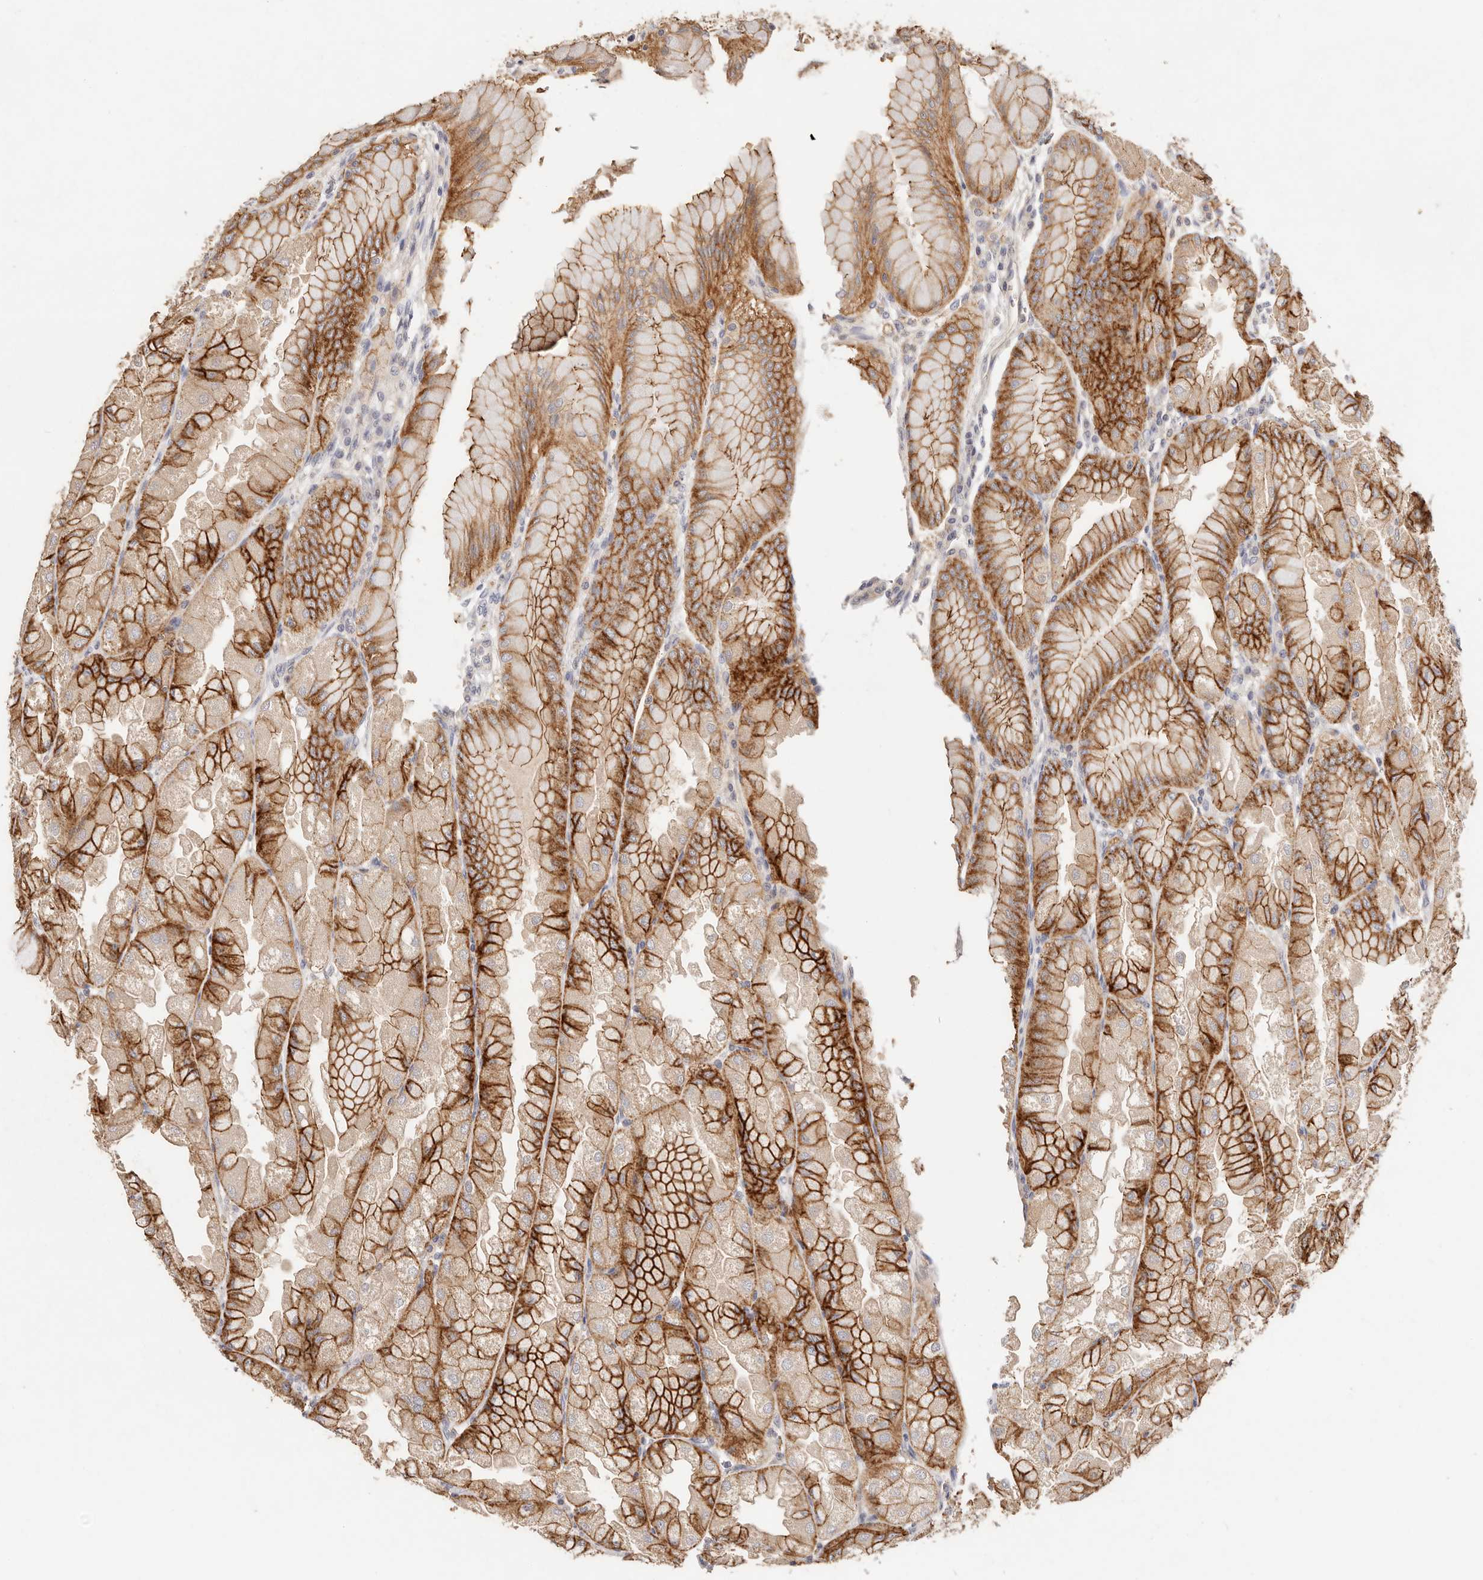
{"staining": {"intensity": "strong", "quantity": "25%-75%", "location": "cytoplasmic/membranous"}, "tissue": "stomach", "cell_type": "Glandular cells", "image_type": "normal", "snomed": [{"axis": "morphology", "description": "Normal tissue, NOS"}, {"axis": "topography", "description": "Stomach, upper"}], "caption": "Protein expression analysis of unremarkable human stomach reveals strong cytoplasmic/membranous positivity in approximately 25%-75% of glandular cells.", "gene": "CXADR", "patient": {"sex": "male", "age": 47}}